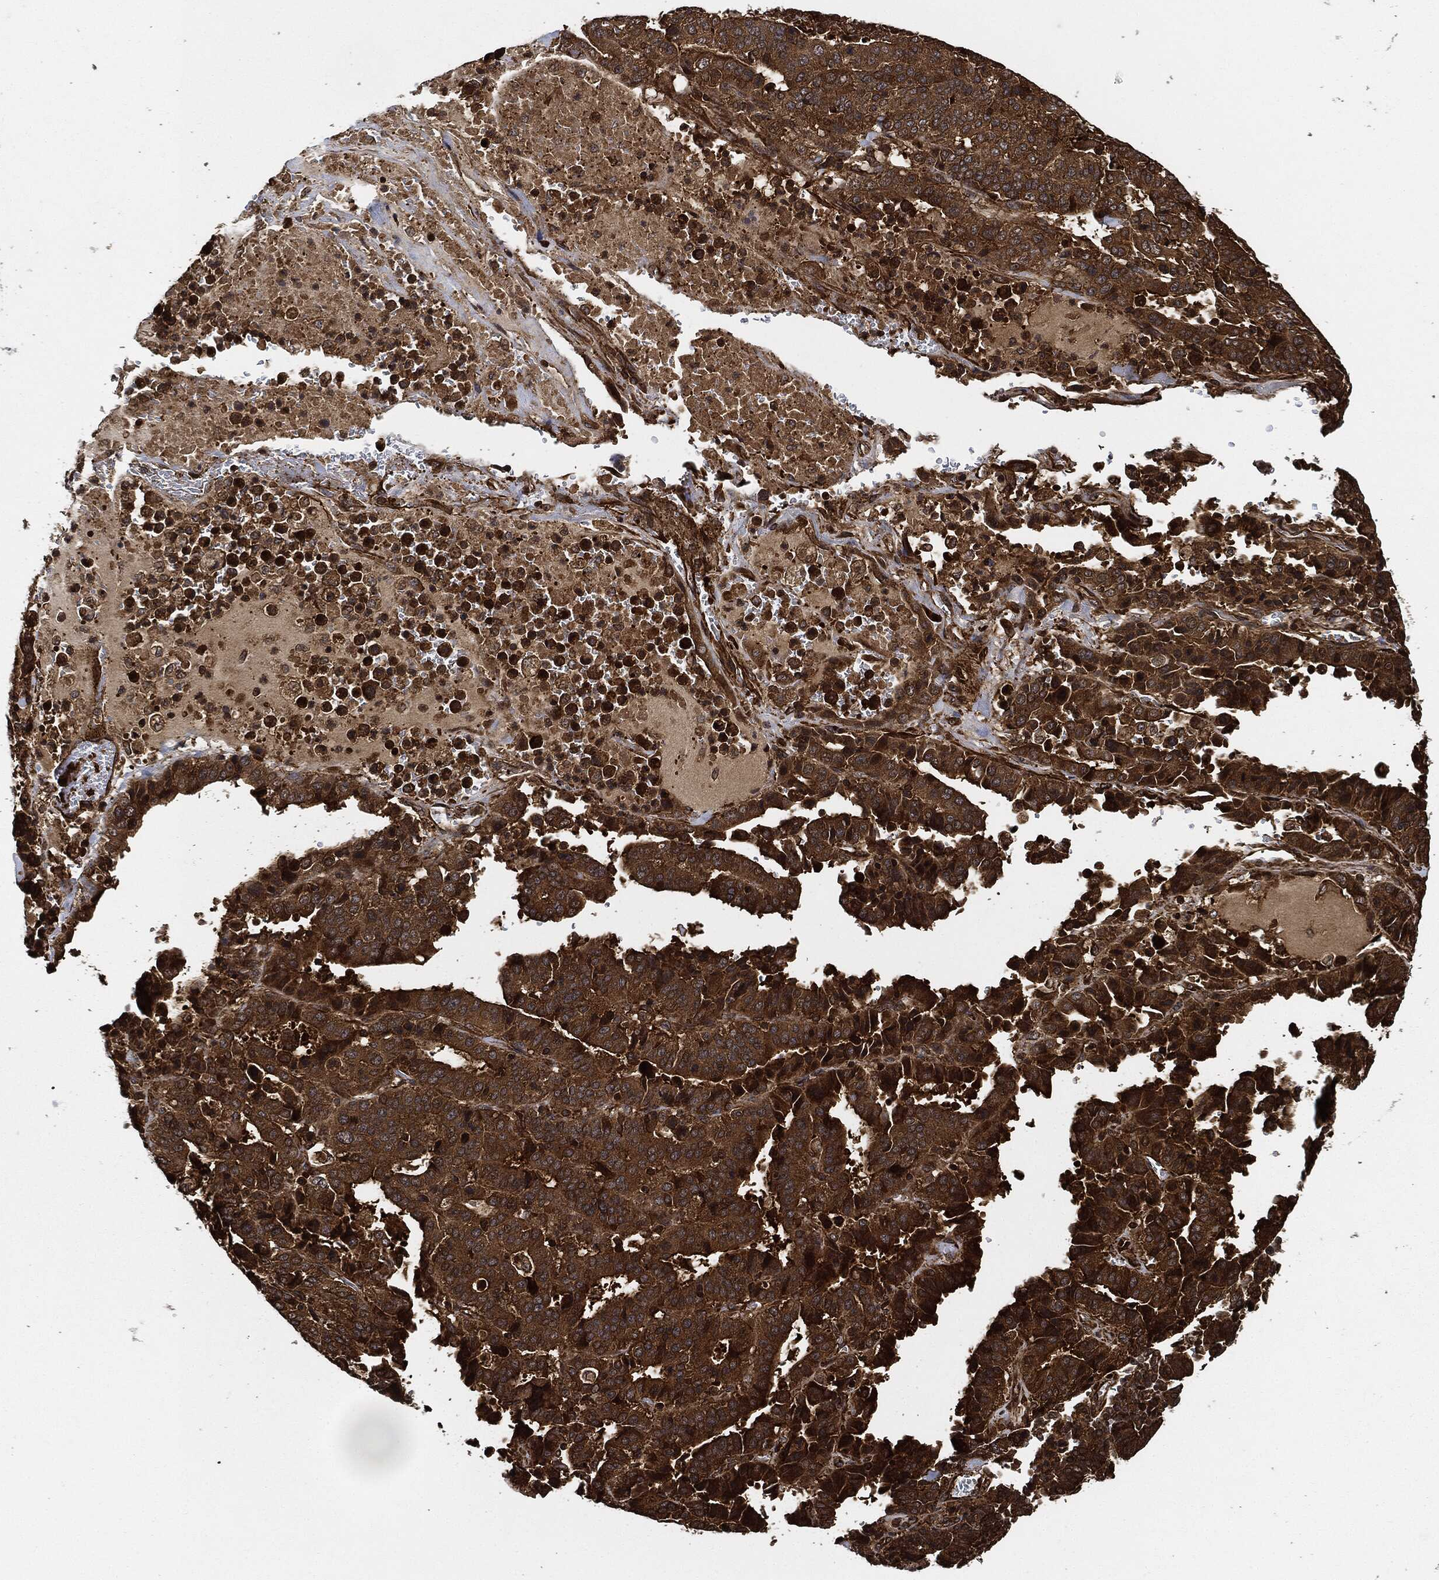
{"staining": {"intensity": "strong", "quantity": ">75%", "location": "cytoplasmic/membranous"}, "tissue": "stomach cancer", "cell_type": "Tumor cells", "image_type": "cancer", "snomed": [{"axis": "morphology", "description": "Adenocarcinoma, NOS"}, {"axis": "topography", "description": "Stomach"}], "caption": "Brown immunohistochemical staining in human stomach adenocarcinoma exhibits strong cytoplasmic/membranous positivity in about >75% of tumor cells. The protein is shown in brown color, while the nuclei are stained blue.", "gene": "CEP290", "patient": {"sex": "male", "age": 48}}